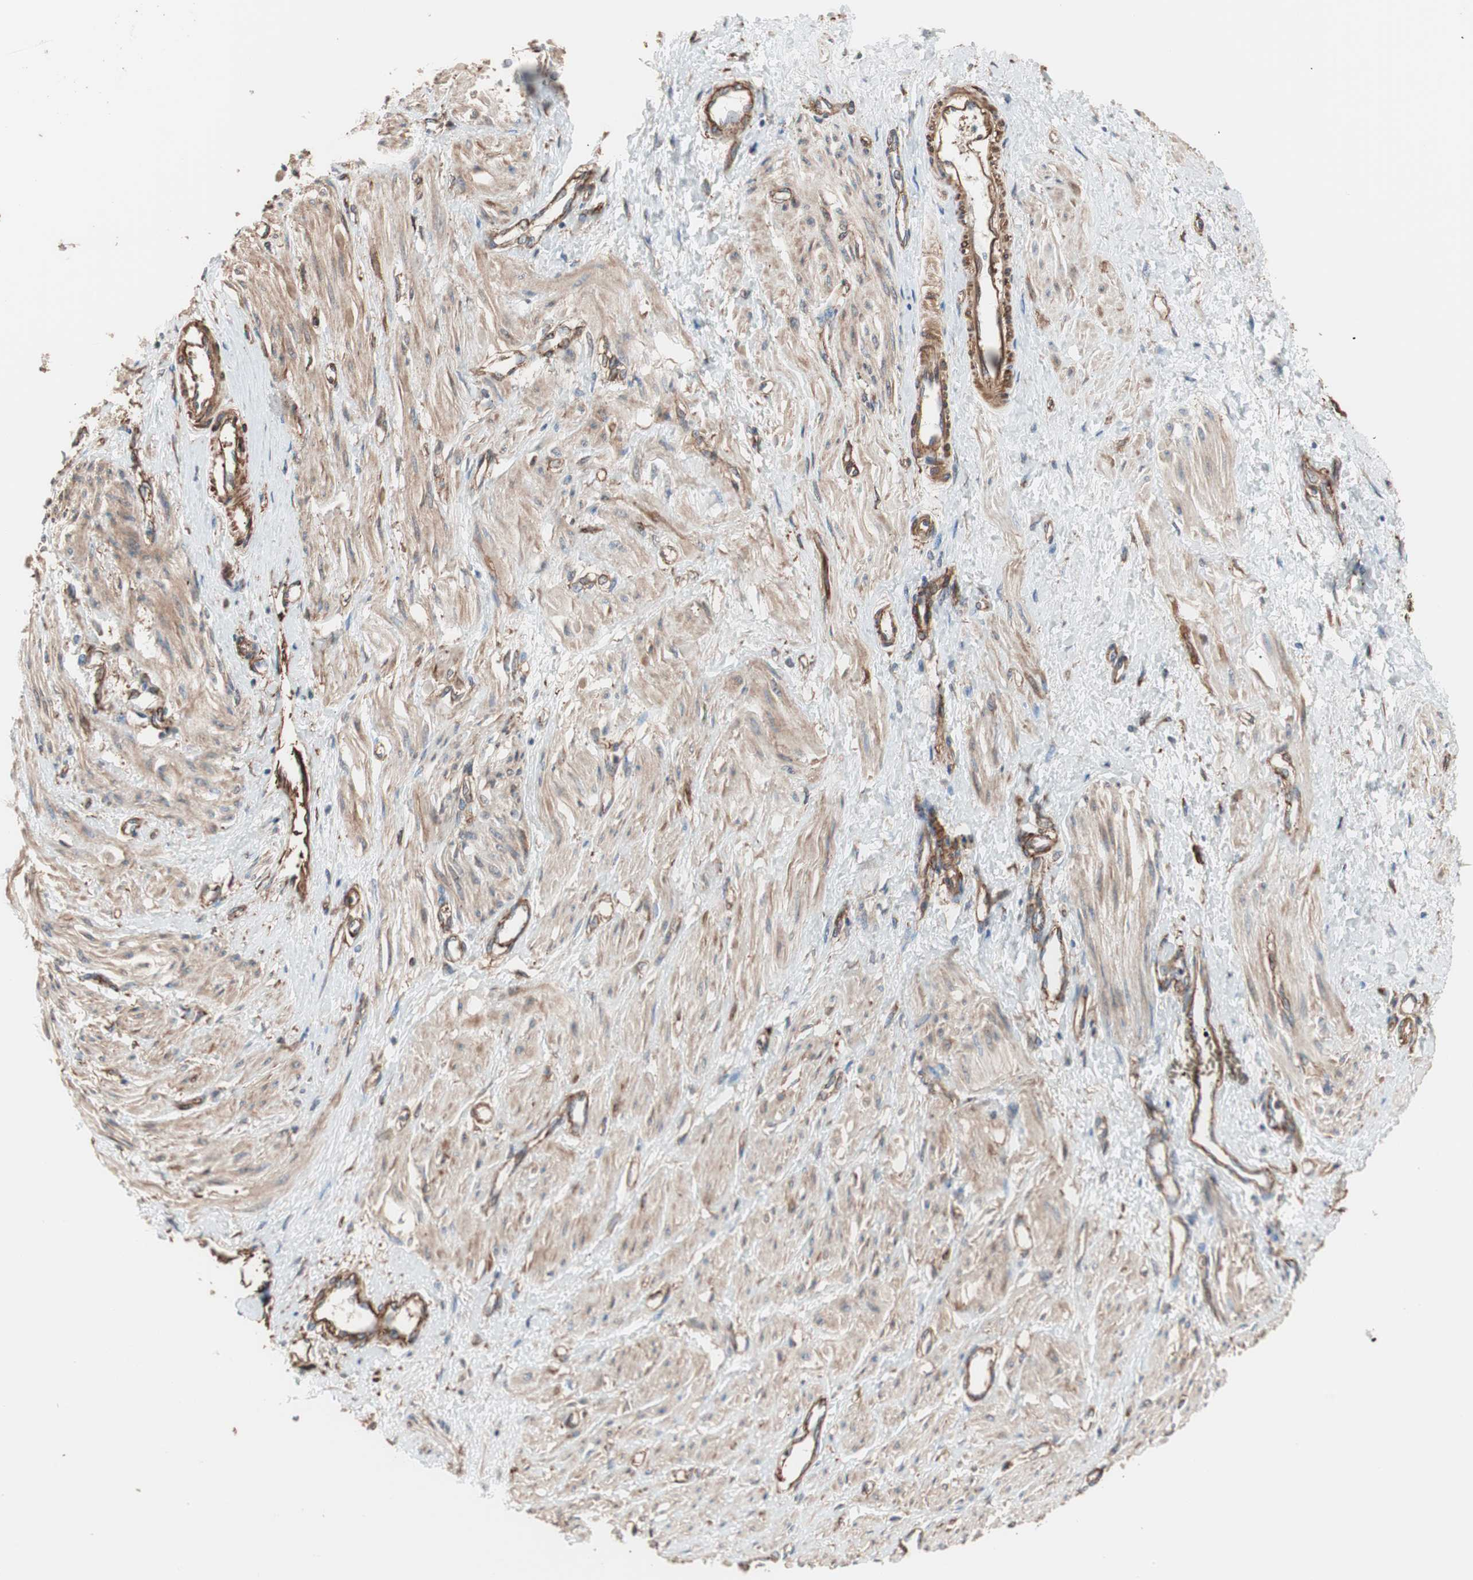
{"staining": {"intensity": "moderate", "quantity": ">75%", "location": "cytoplasmic/membranous"}, "tissue": "smooth muscle", "cell_type": "Smooth muscle cells", "image_type": "normal", "snomed": [{"axis": "morphology", "description": "Normal tissue, NOS"}, {"axis": "topography", "description": "Smooth muscle"}, {"axis": "topography", "description": "Uterus"}], "caption": "Protein positivity by IHC displays moderate cytoplasmic/membranous positivity in about >75% of smooth muscle cells in normal smooth muscle. (brown staining indicates protein expression, while blue staining denotes nuclei).", "gene": "GPSM2", "patient": {"sex": "female", "age": 39}}